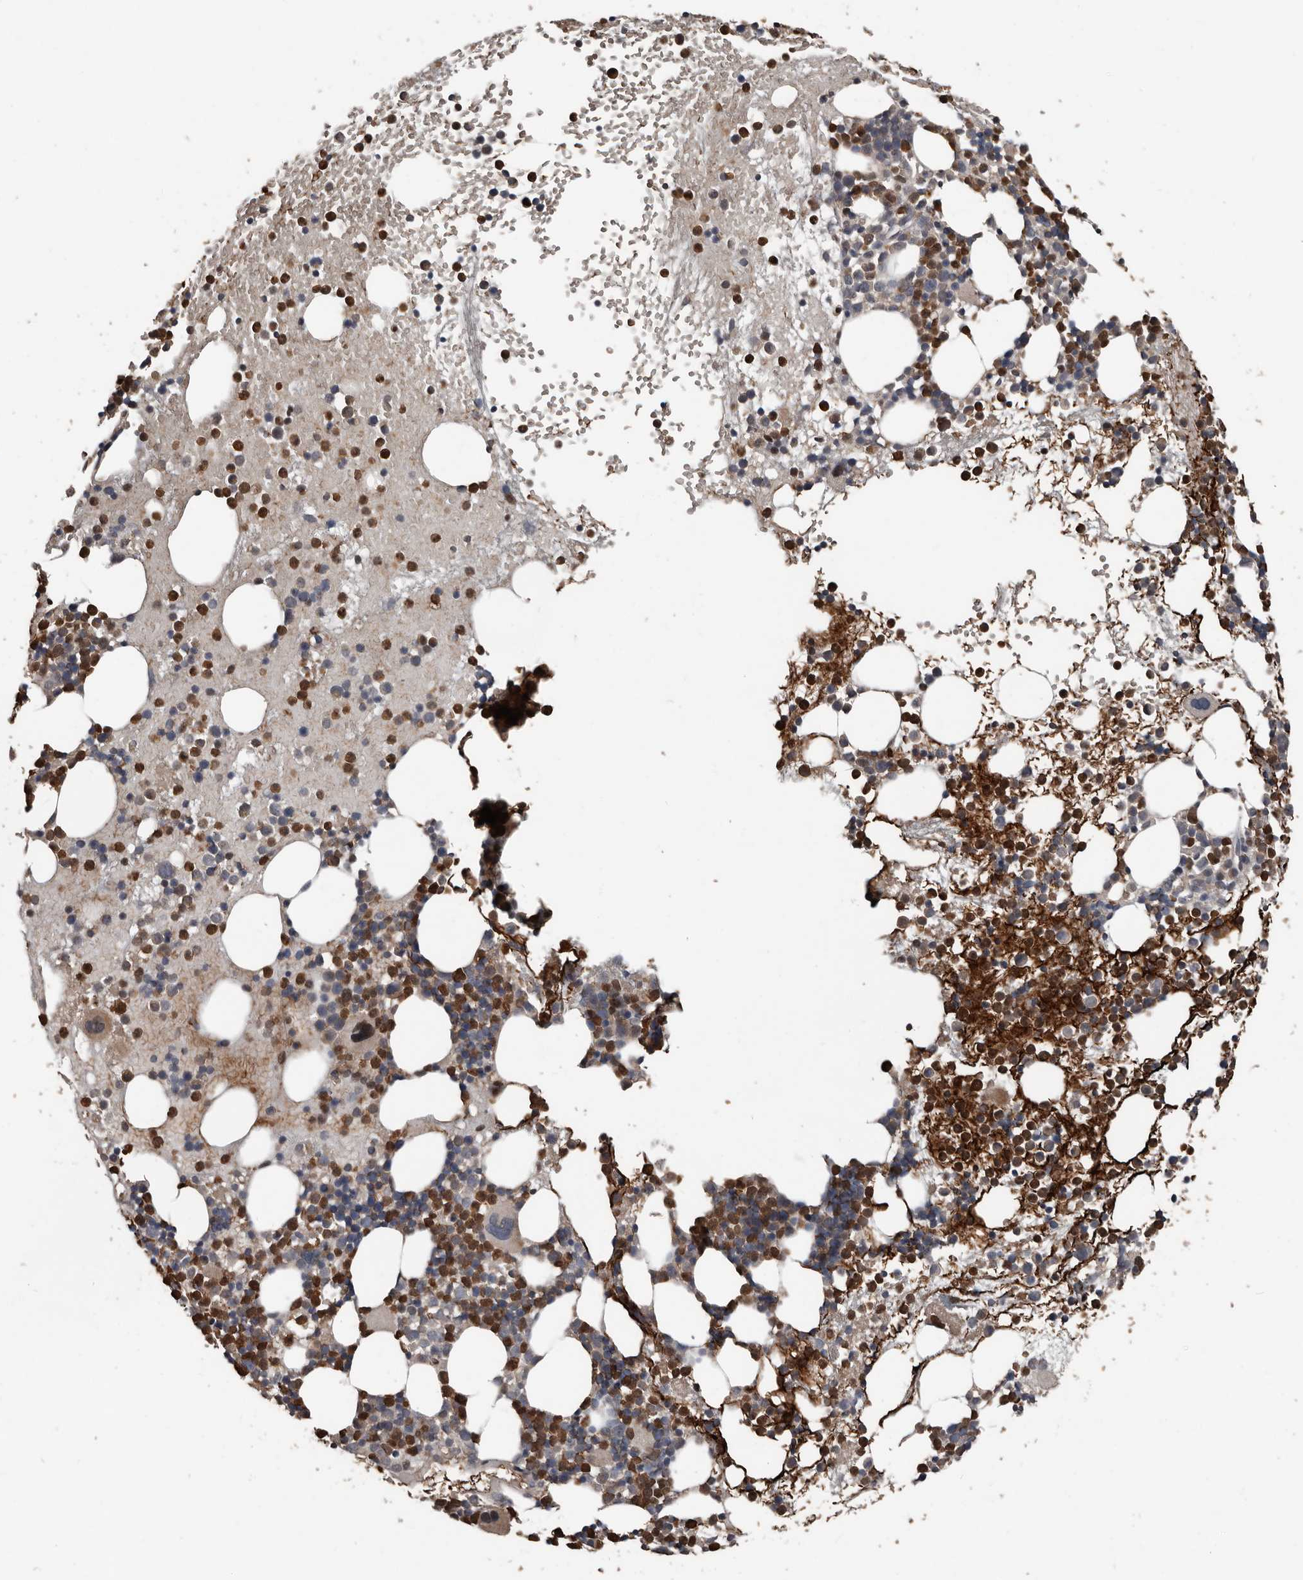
{"staining": {"intensity": "strong", "quantity": "25%-75%", "location": "nuclear"}, "tissue": "bone marrow", "cell_type": "Hematopoietic cells", "image_type": "normal", "snomed": [{"axis": "morphology", "description": "Normal tissue, NOS"}, {"axis": "topography", "description": "Bone marrow"}], "caption": "Bone marrow stained for a protein (brown) displays strong nuclear positive staining in about 25%-75% of hematopoietic cells.", "gene": "FSBP", "patient": {"sex": "female", "age": 57}}